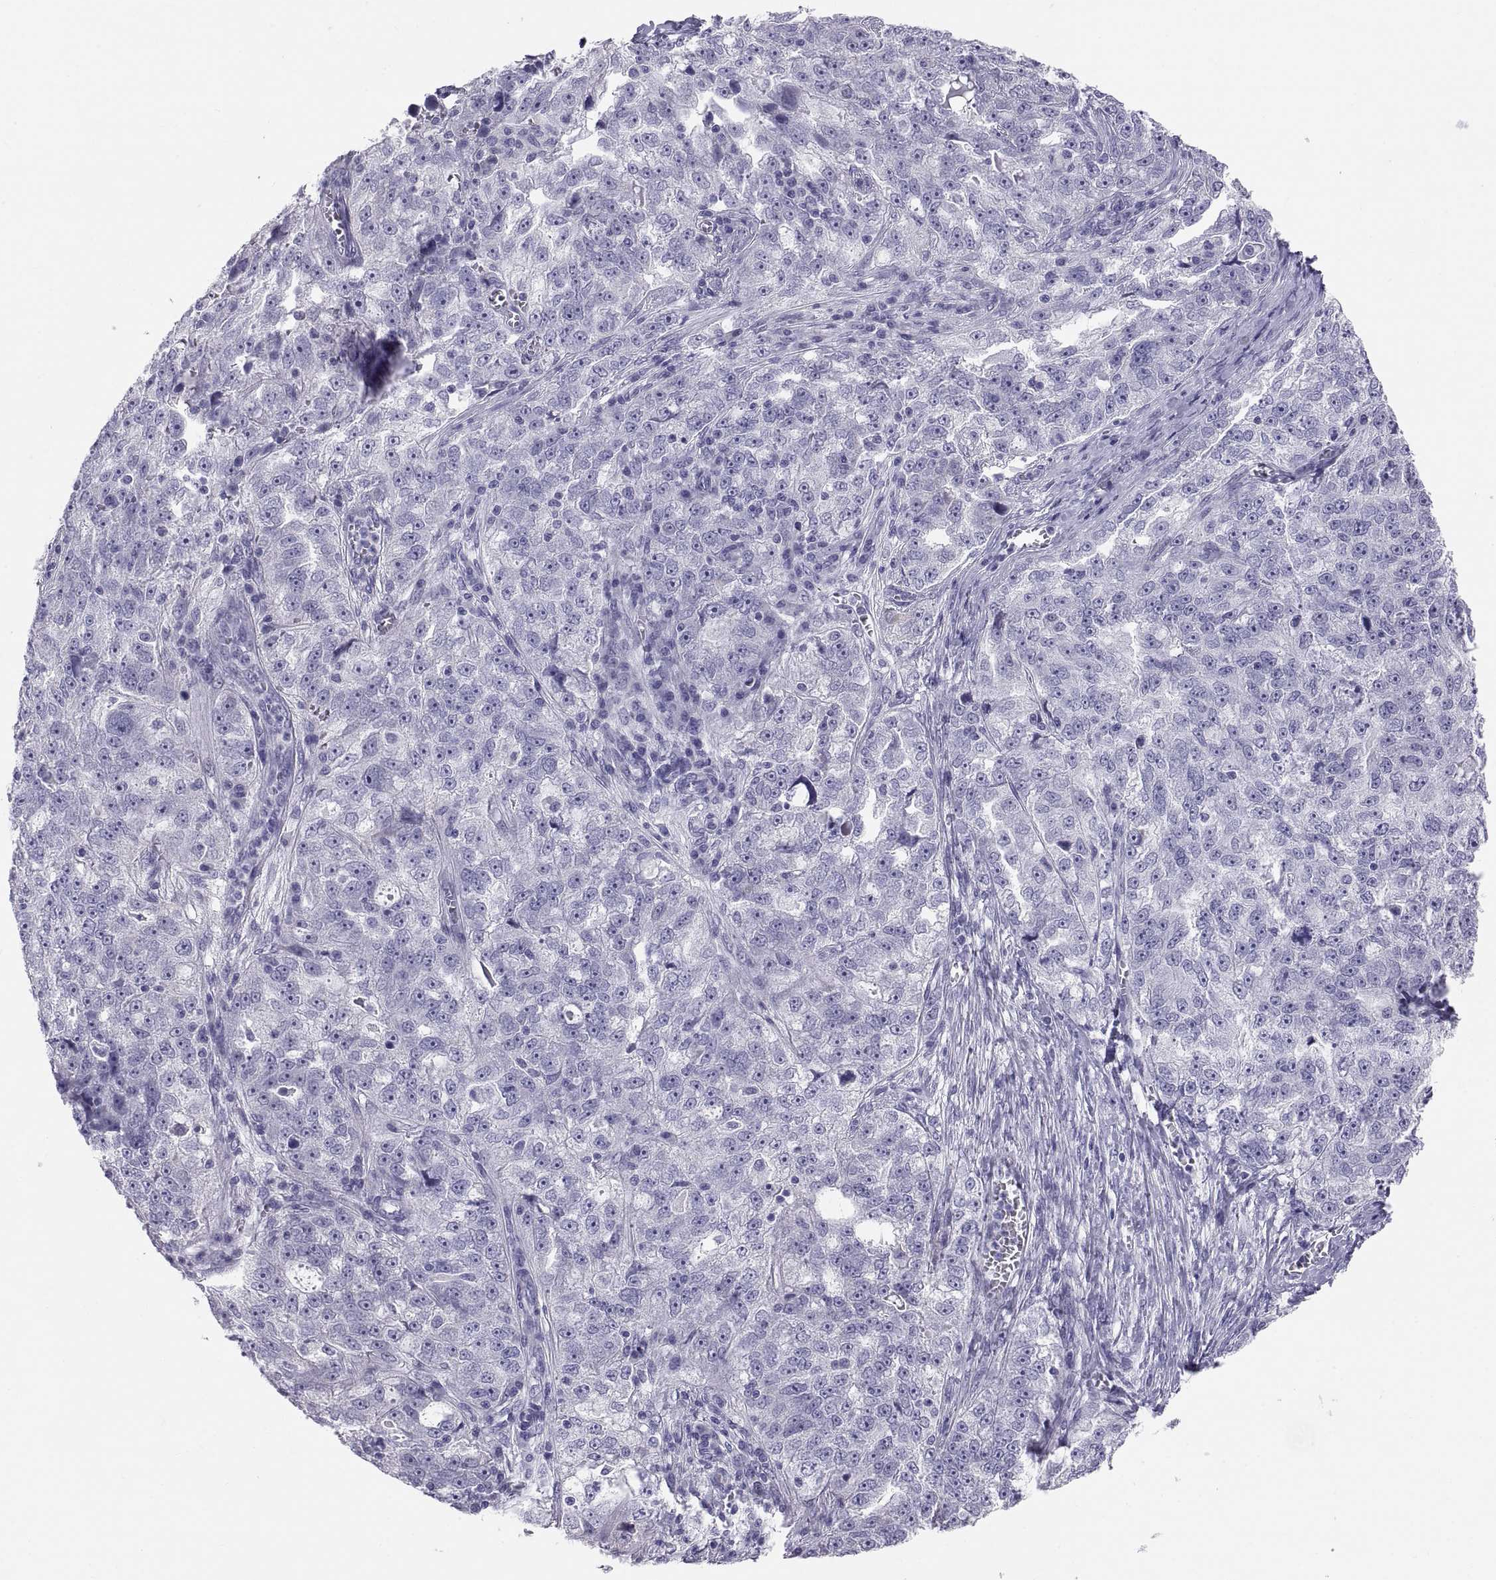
{"staining": {"intensity": "negative", "quantity": "none", "location": "none"}, "tissue": "ovarian cancer", "cell_type": "Tumor cells", "image_type": "cancer", "snomed": [{"axis": "morphology", "description": "Cystadenocarcinoma, serous, NOS"}, {"axis": "topography", "description": "Ovary"}], "caption": "High power microscopy photomicrograph of an immunohistochemistry image of ovarian cancer (serous cystadenocarcinoma), revealing no significant expression in tumor cells.", "gene": "FAM170A", "patient": {"sex": "female", "age": 51}}